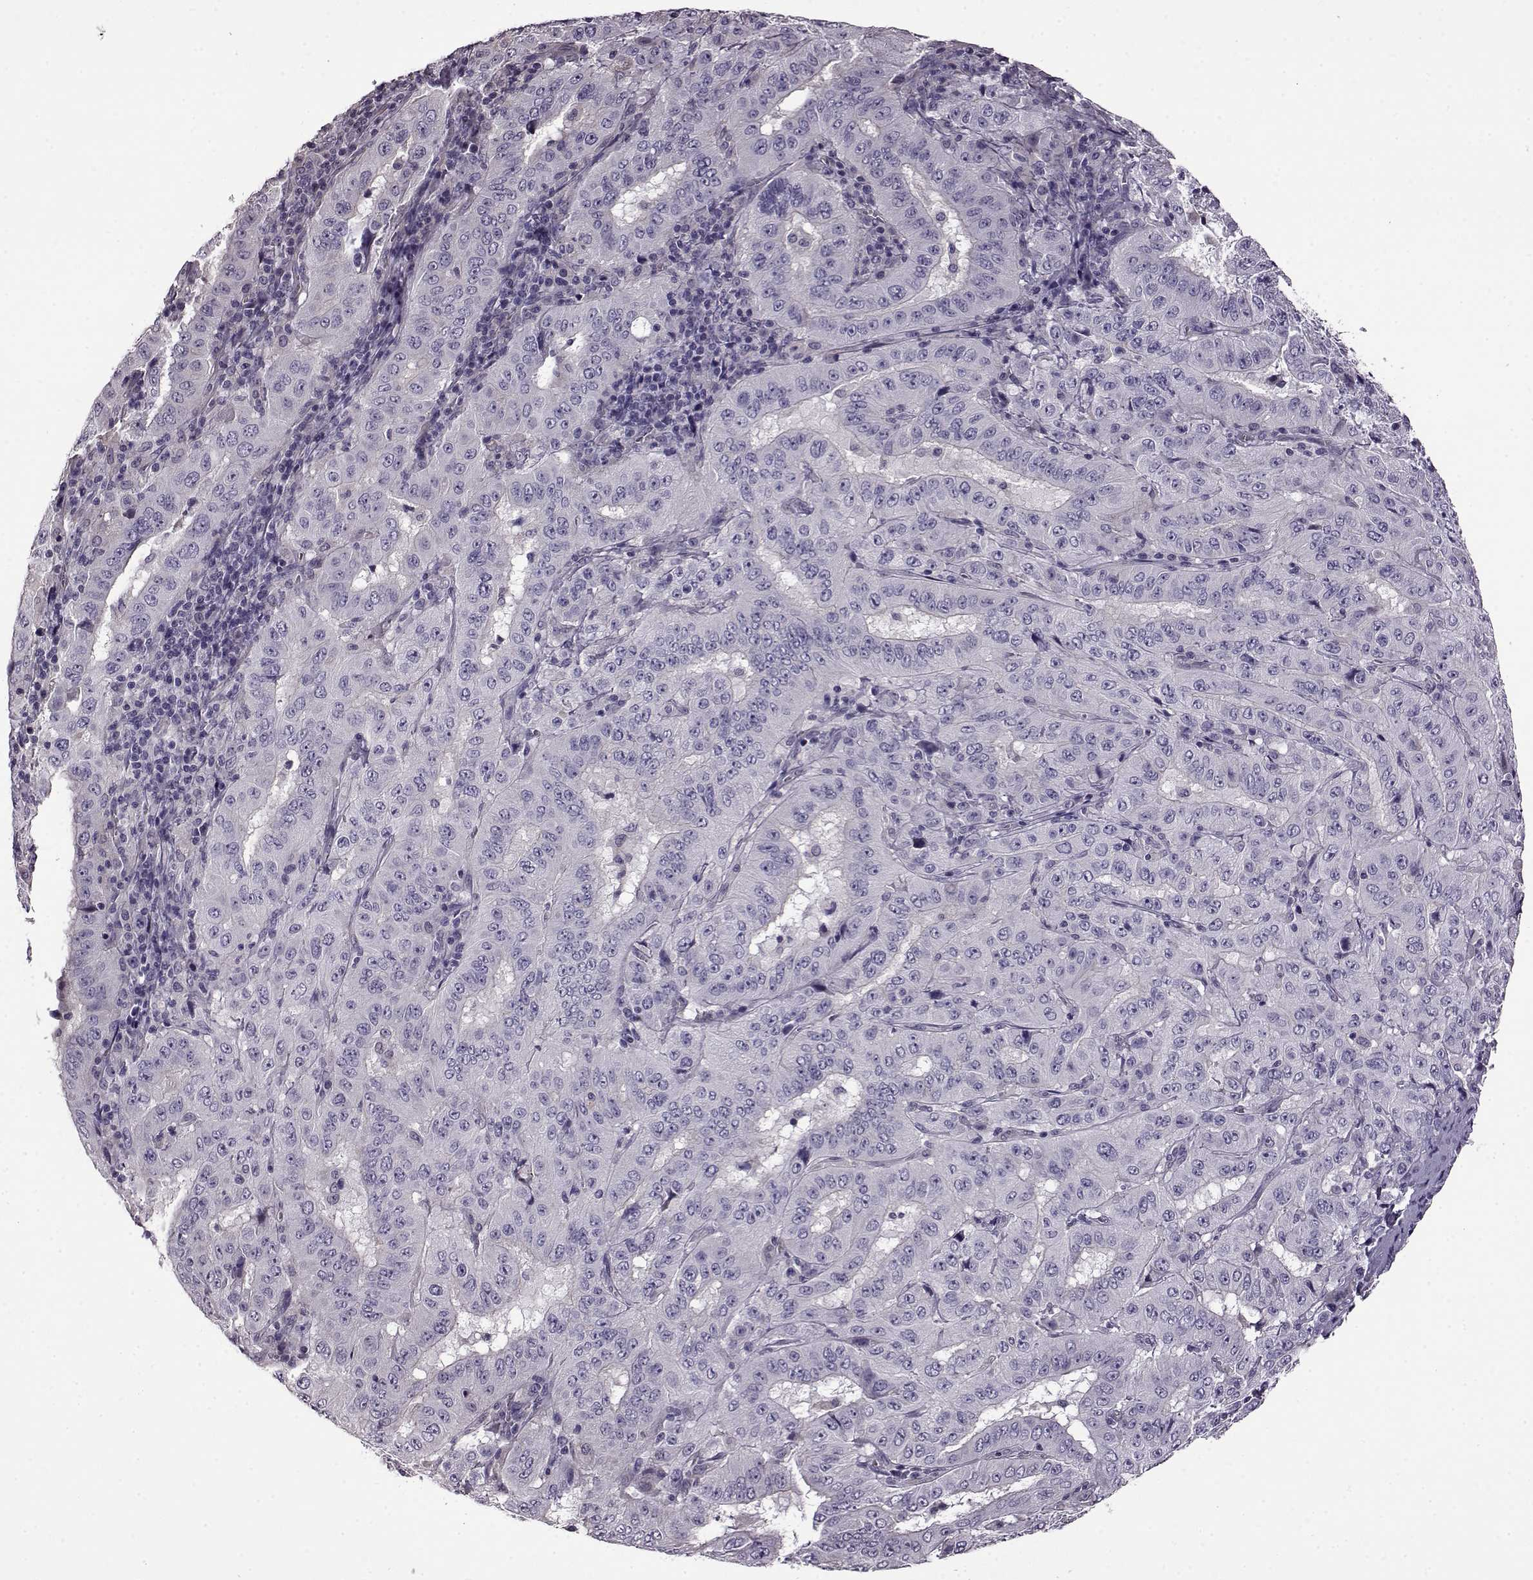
{"staining": {"intensity": "negative", "quantity": "none", "location": "none"}, "tissue": "pancreatic cancer", "cell_type": "Tumor cells", "image_type": "cancer", "snomed": [{"axis": "morphology", "description": "Adenocarcinoma, NOS"}, {"axis": "topography", "description": "Pancreas"}], "caption": "Immunohistochemistry (IHC) photomicrograph of neoplastic tissue: human pancreatic adenocarcinoma stained with DAB (3,3'-diaminobenzidine) demonstrates no significant protein positivity in tumor cells.", "gene": "EDDM3B", "patient": {"sex": "male", "age": 63}}